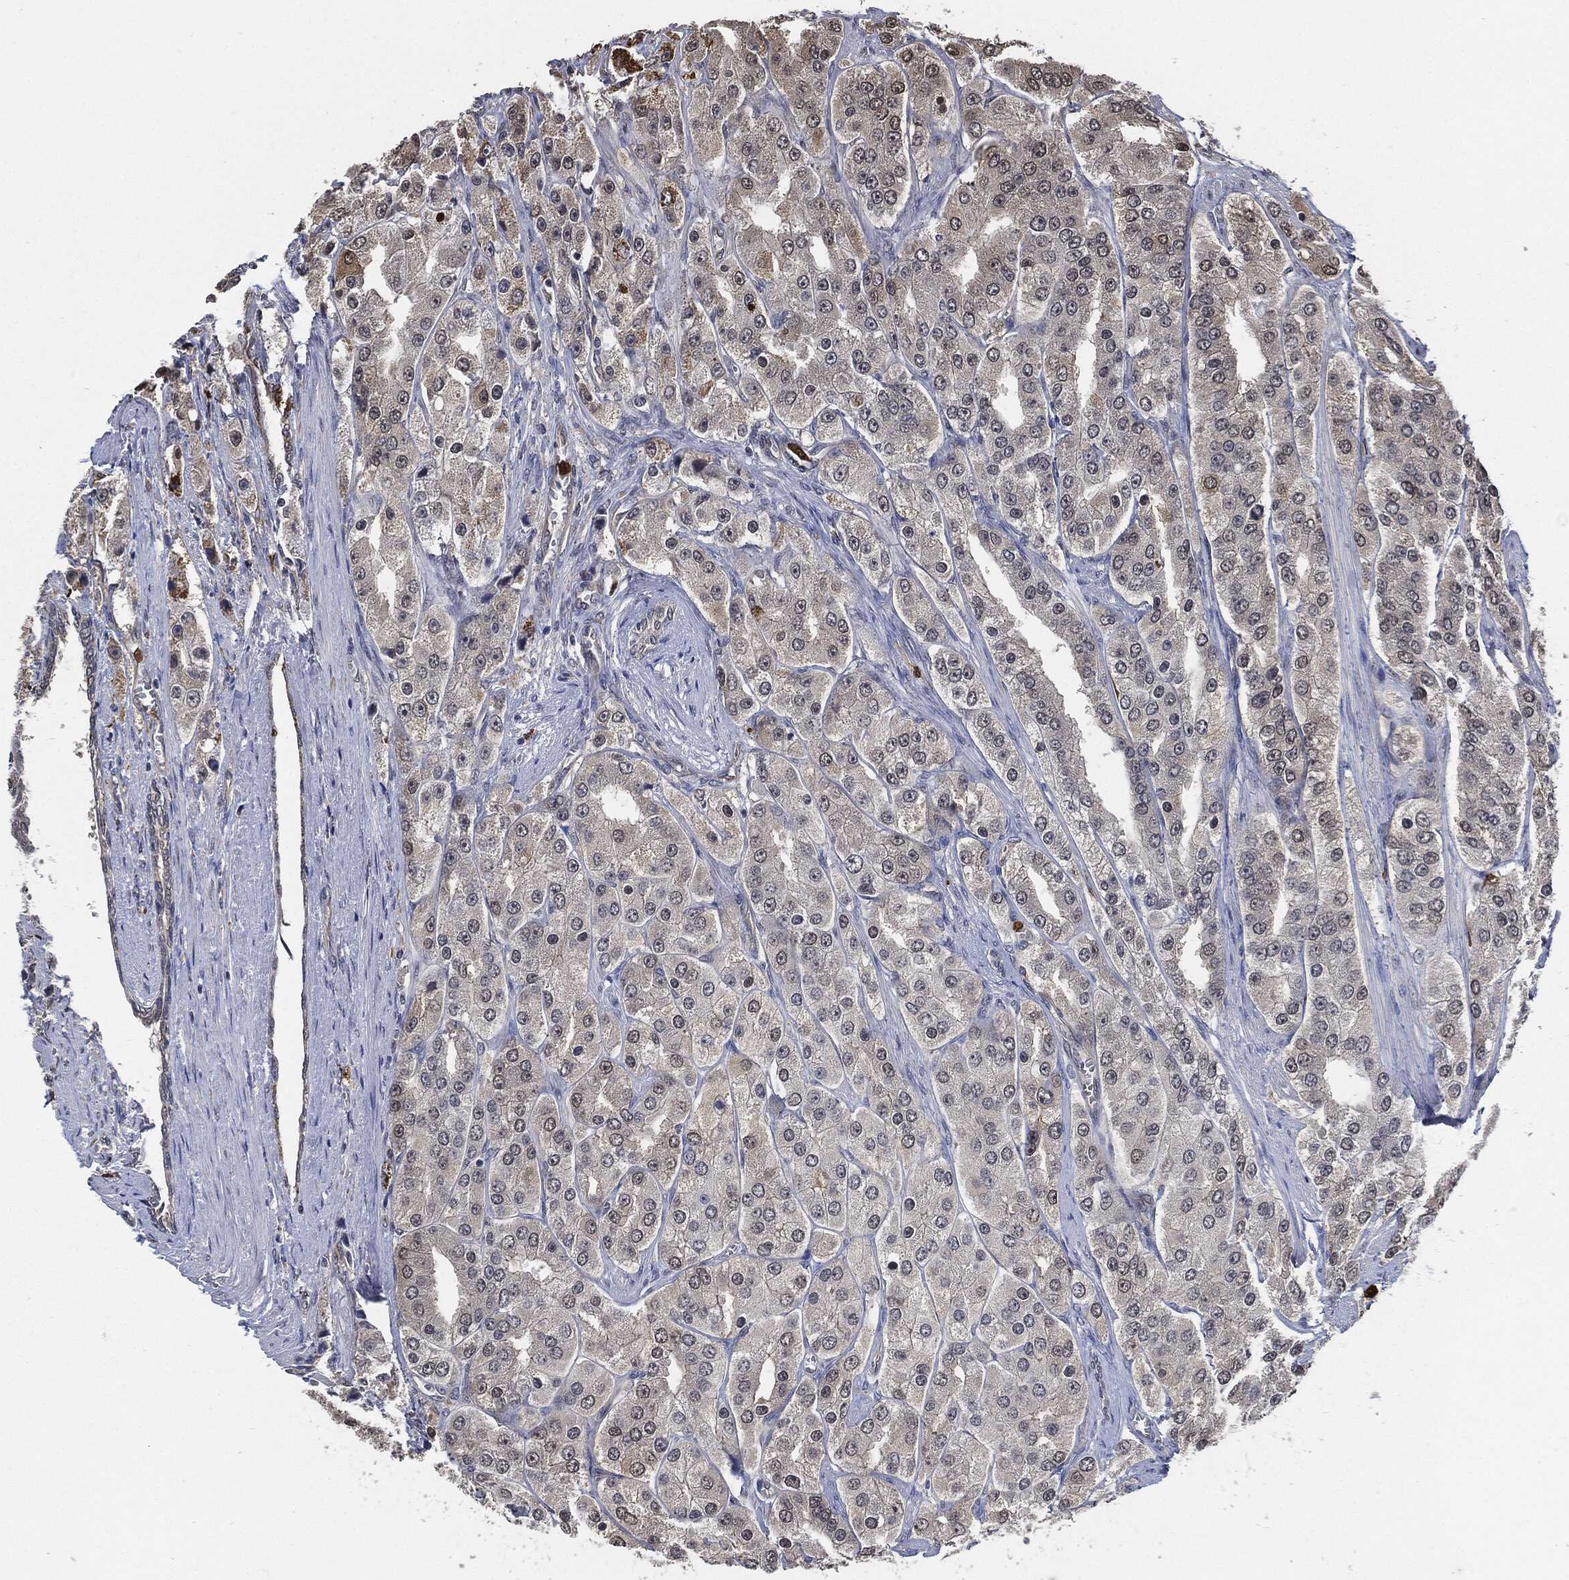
{"staining": {"intensity": "weak", "quantity": "<25%", "location": "cytoplasmic/membranous"}, "tissue": "prostate cancer", "cell_type": "Tumor cells", "image_type": "cancer", "snomed": [{"axis": "morphology", "description": "Adenocarcinoma, Low grade"}, {"axis": "topography", "description": "Prostate"}], "caption": "Immunohistochemistry (IHC) of prostate cancer (adenocarcinoma (low-grade)) displays no expression in tumor cells.", "gene": "S100A9", "patient": {"sex": "male", "age": 69}}